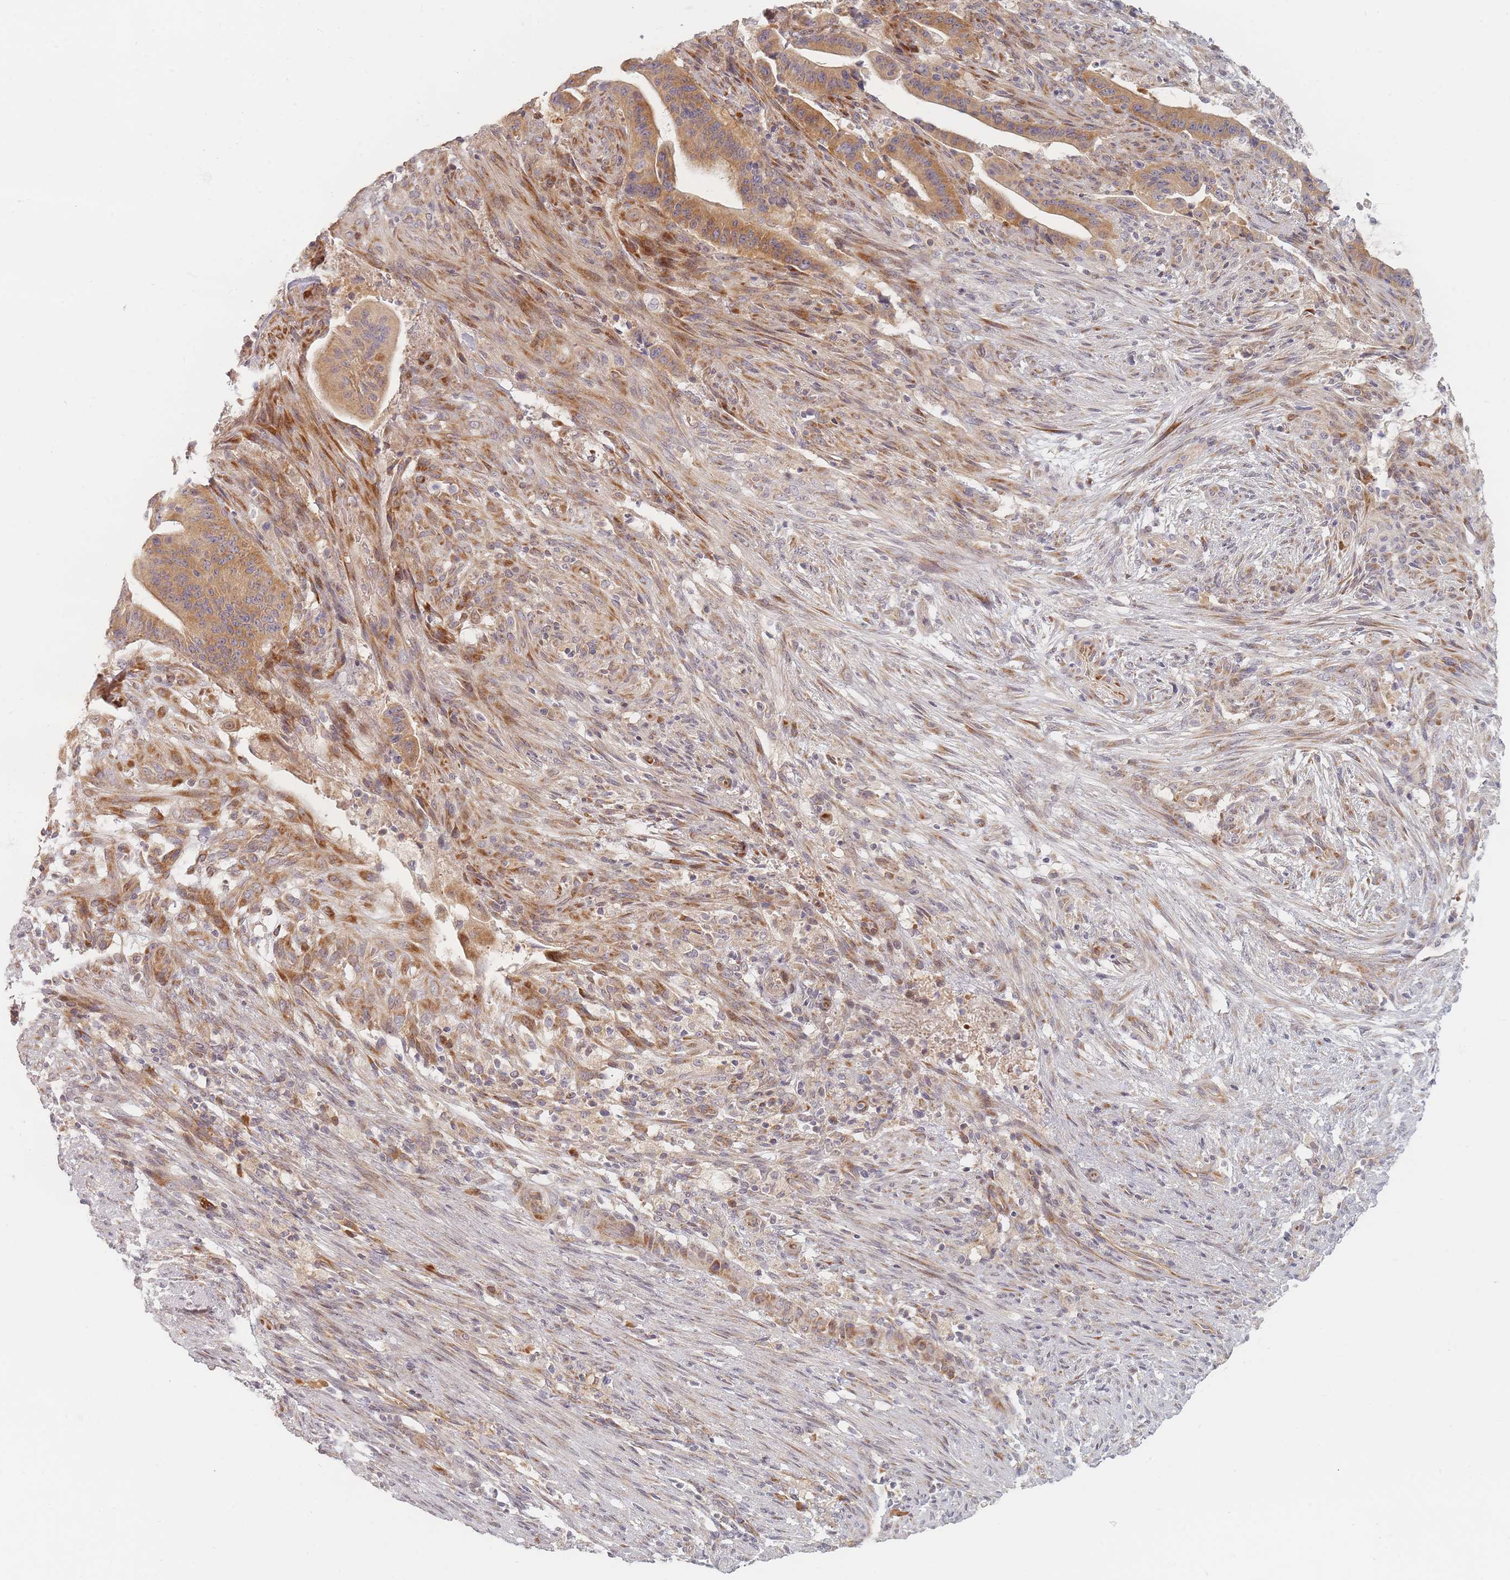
{"staining": {"intensity": "moderate", "quantity": ">75%", "location": "cytoplasmic/membranous"}, "tissue": "liver cancer", "cell_type": "Tumor cells", "image_type": "cancer", "snomed": [{"axis": "morphology", "description": "Normal tissue, NOS"}, {"axis": "morphology", "description": "Cholangiocarcinoma"}, {"axis": "topography", "description": "Liver"}, {"axis": "topography", "description": "Peripheral nerve tissue"}], "caption": "Liver cancer was stained to show a protein in brown. There is medium levels of moderate cytoplasmic/membranous staining in about >75% of tumor cells.", "gene": "ZKSCAN7", "patient": {"sex": "female", "age": 73}}